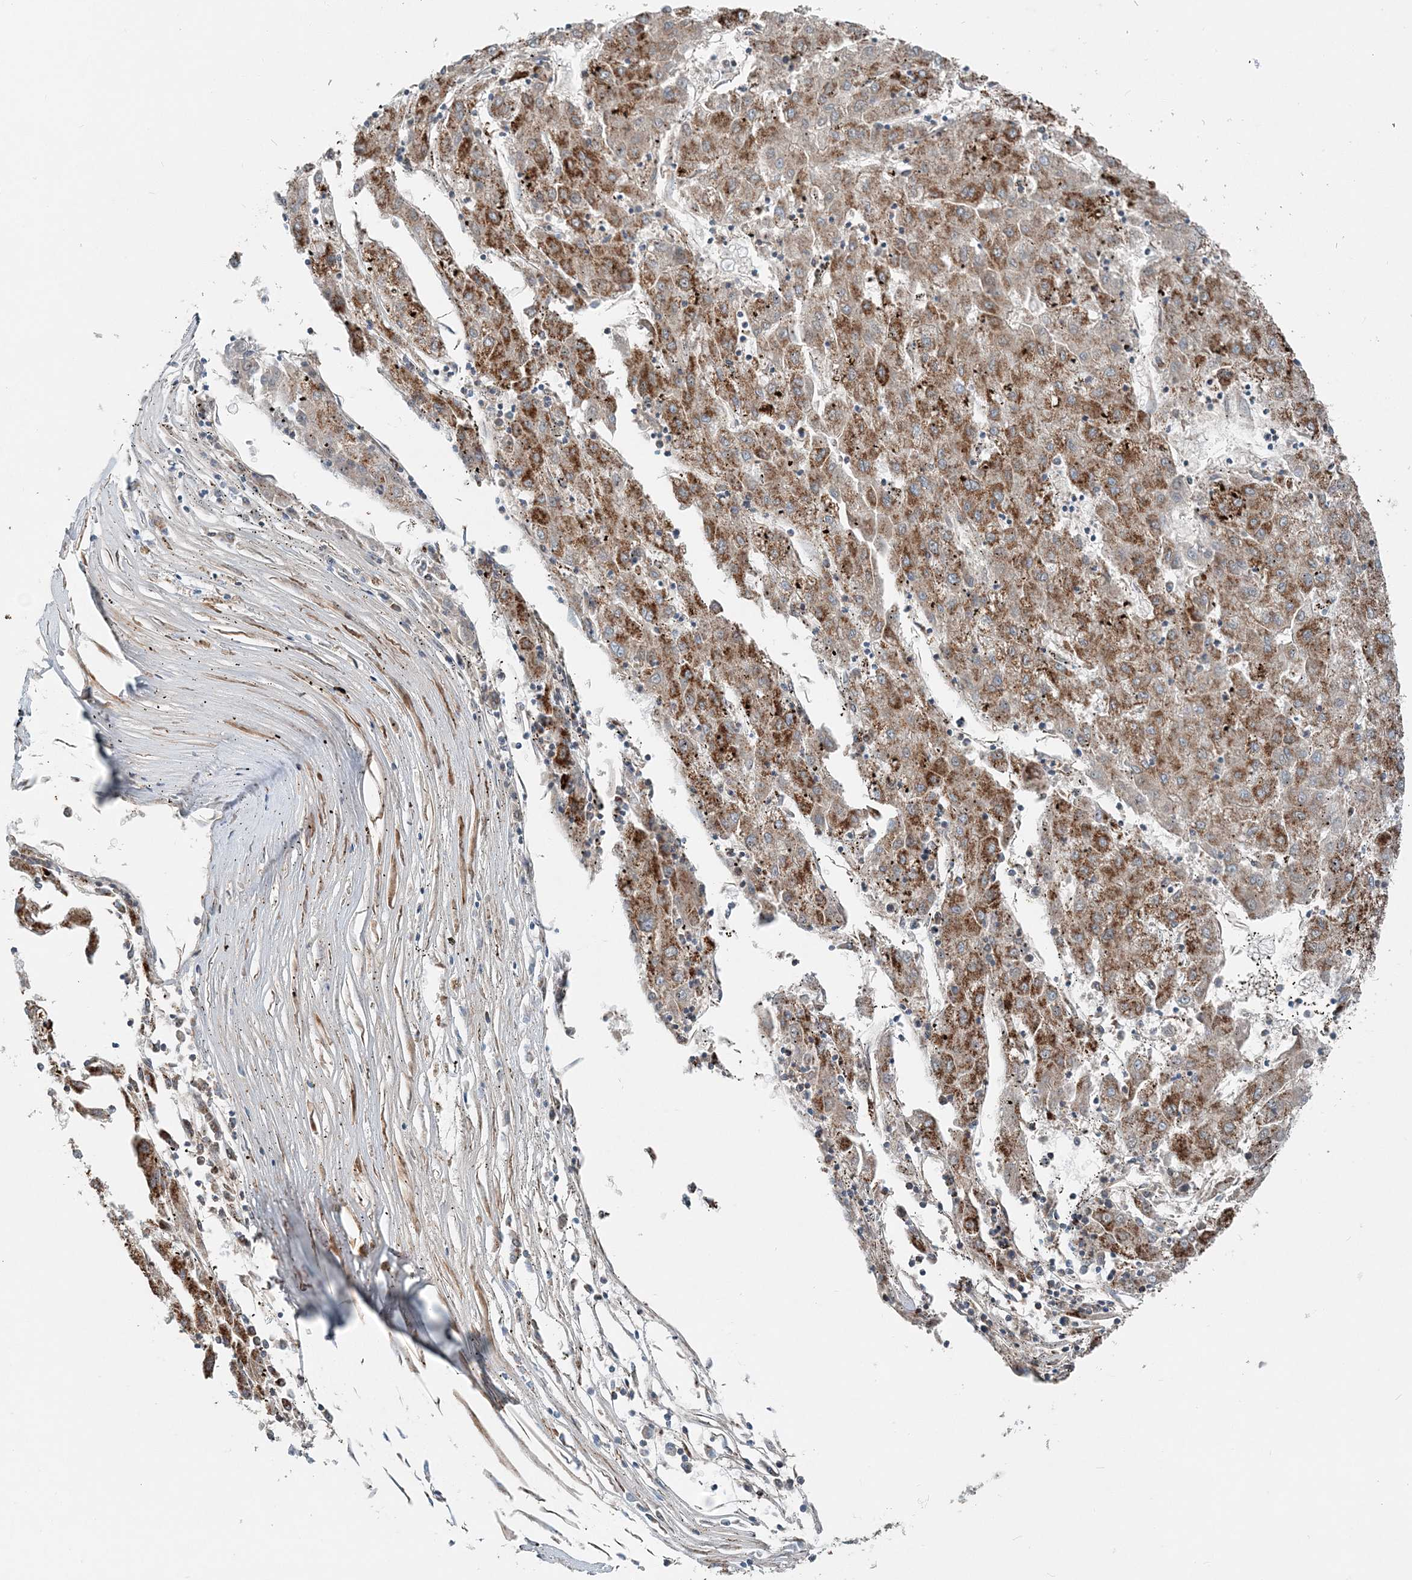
{"staining": {"intensity": "strong", "quantity": ">75%", "location": "cytoplasmic/membranous"}, "tissue": "liver cancer", "cell_type": "Tumor cells", "image_type": "cancer", "snomed": [{"axis": "morphology", "description": "Carcinoma, Hepatocellular, NOS"}, {"axis": "topography", "description": "Liver"}], "caption": "This image displays liver hepatocellular carcinoma stained with IHC to label a protein in brown. The cytoplasmic/membranous of tumor cells show strong positivity for the protein. Nuclei are counter-stained blue.", "gene": "INTU", "patient": {"sex": "male", "age": 72}}